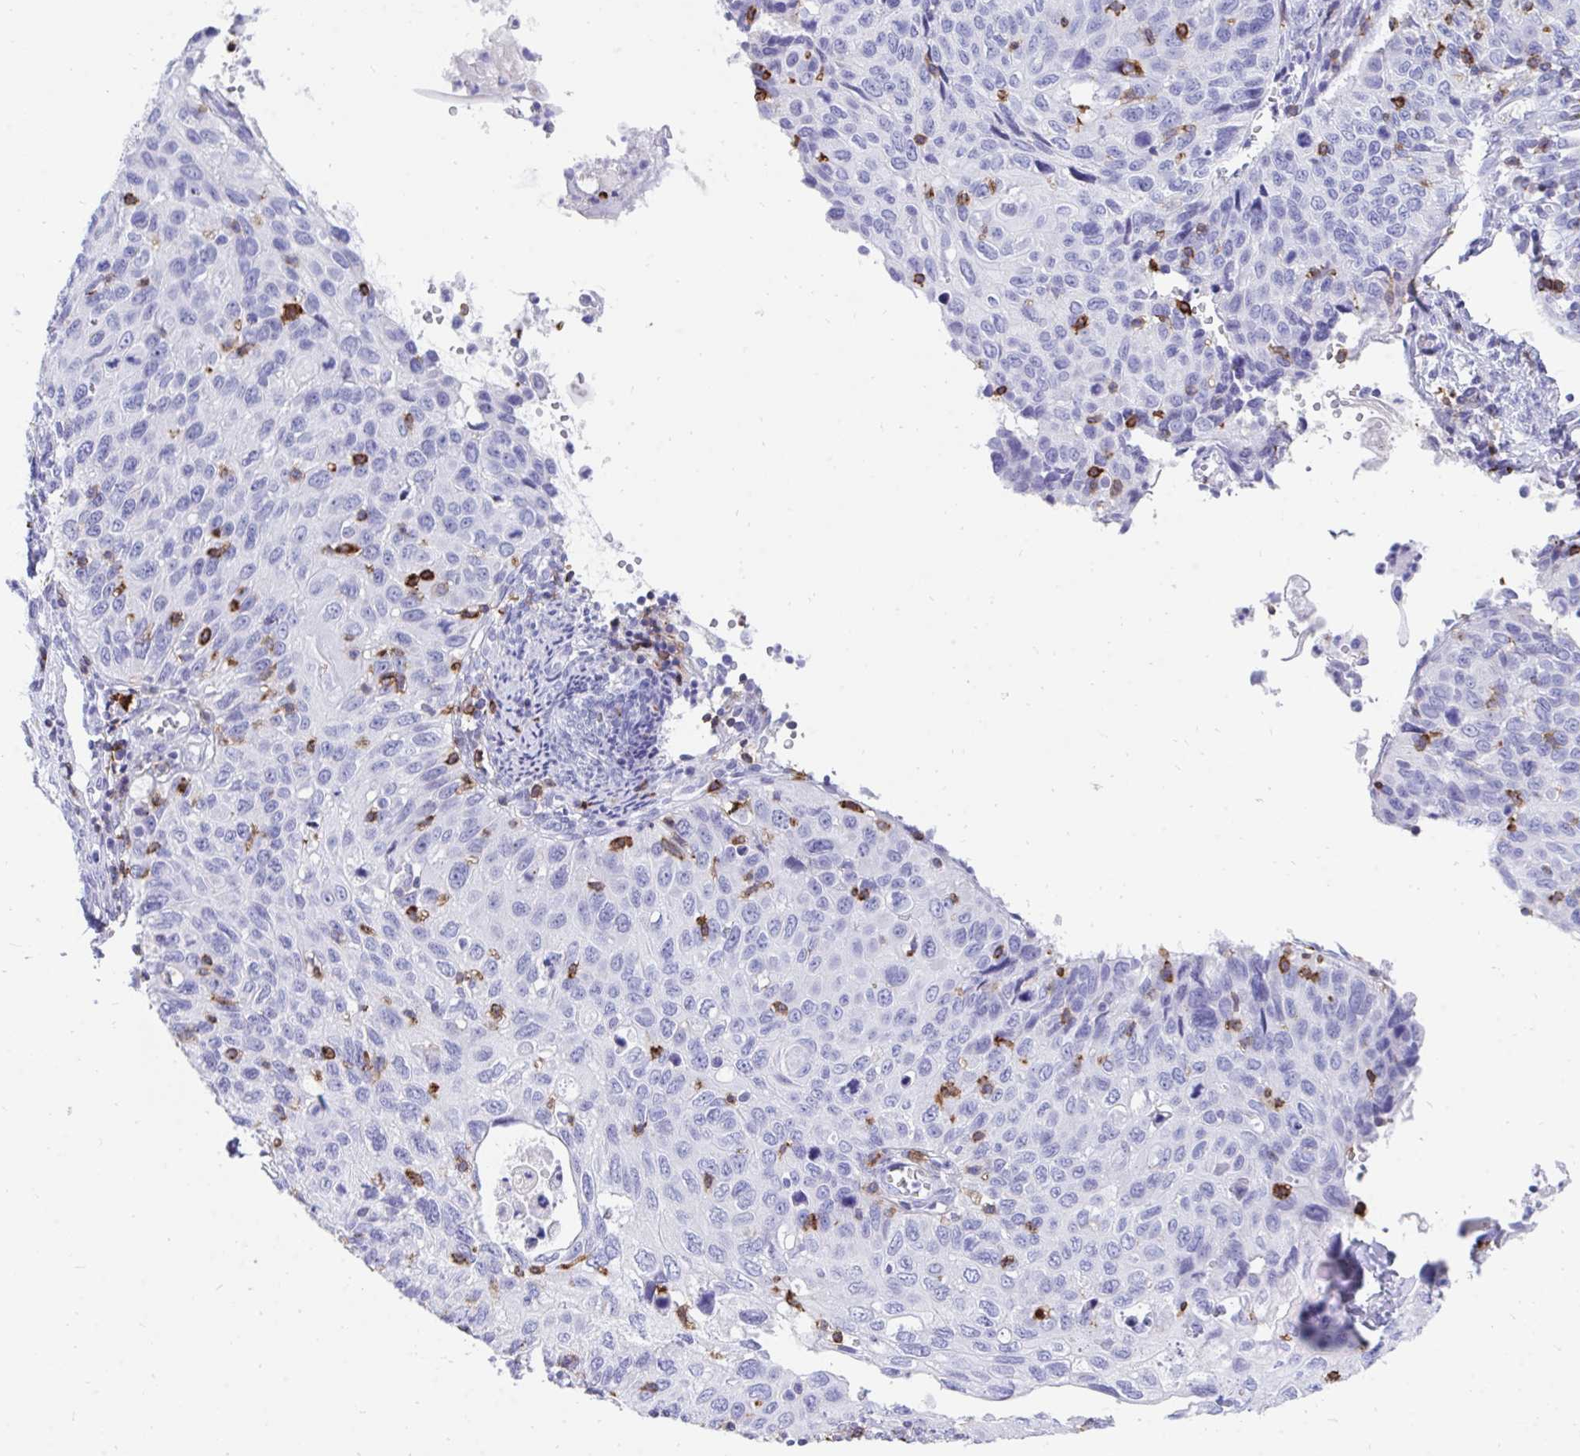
{"staining": {"intensity": "negative", "quantity": "none", "location": "none"}, "tissue": "cervical cancer", "cell_type": "Tumor cells", "image_type": "cancer", "snomed": [{"axis": "morphology", "description": "Squamous cell carcinoma, NOS"}, {"axis": "topography", "description": "Cervix"}], "caption": "A photomicrograph of human cervical squamous cell carcinoma is negative for staining in tumor cells.", "gene": "CD7", "patient": {"sex": "female", "age": 70}}